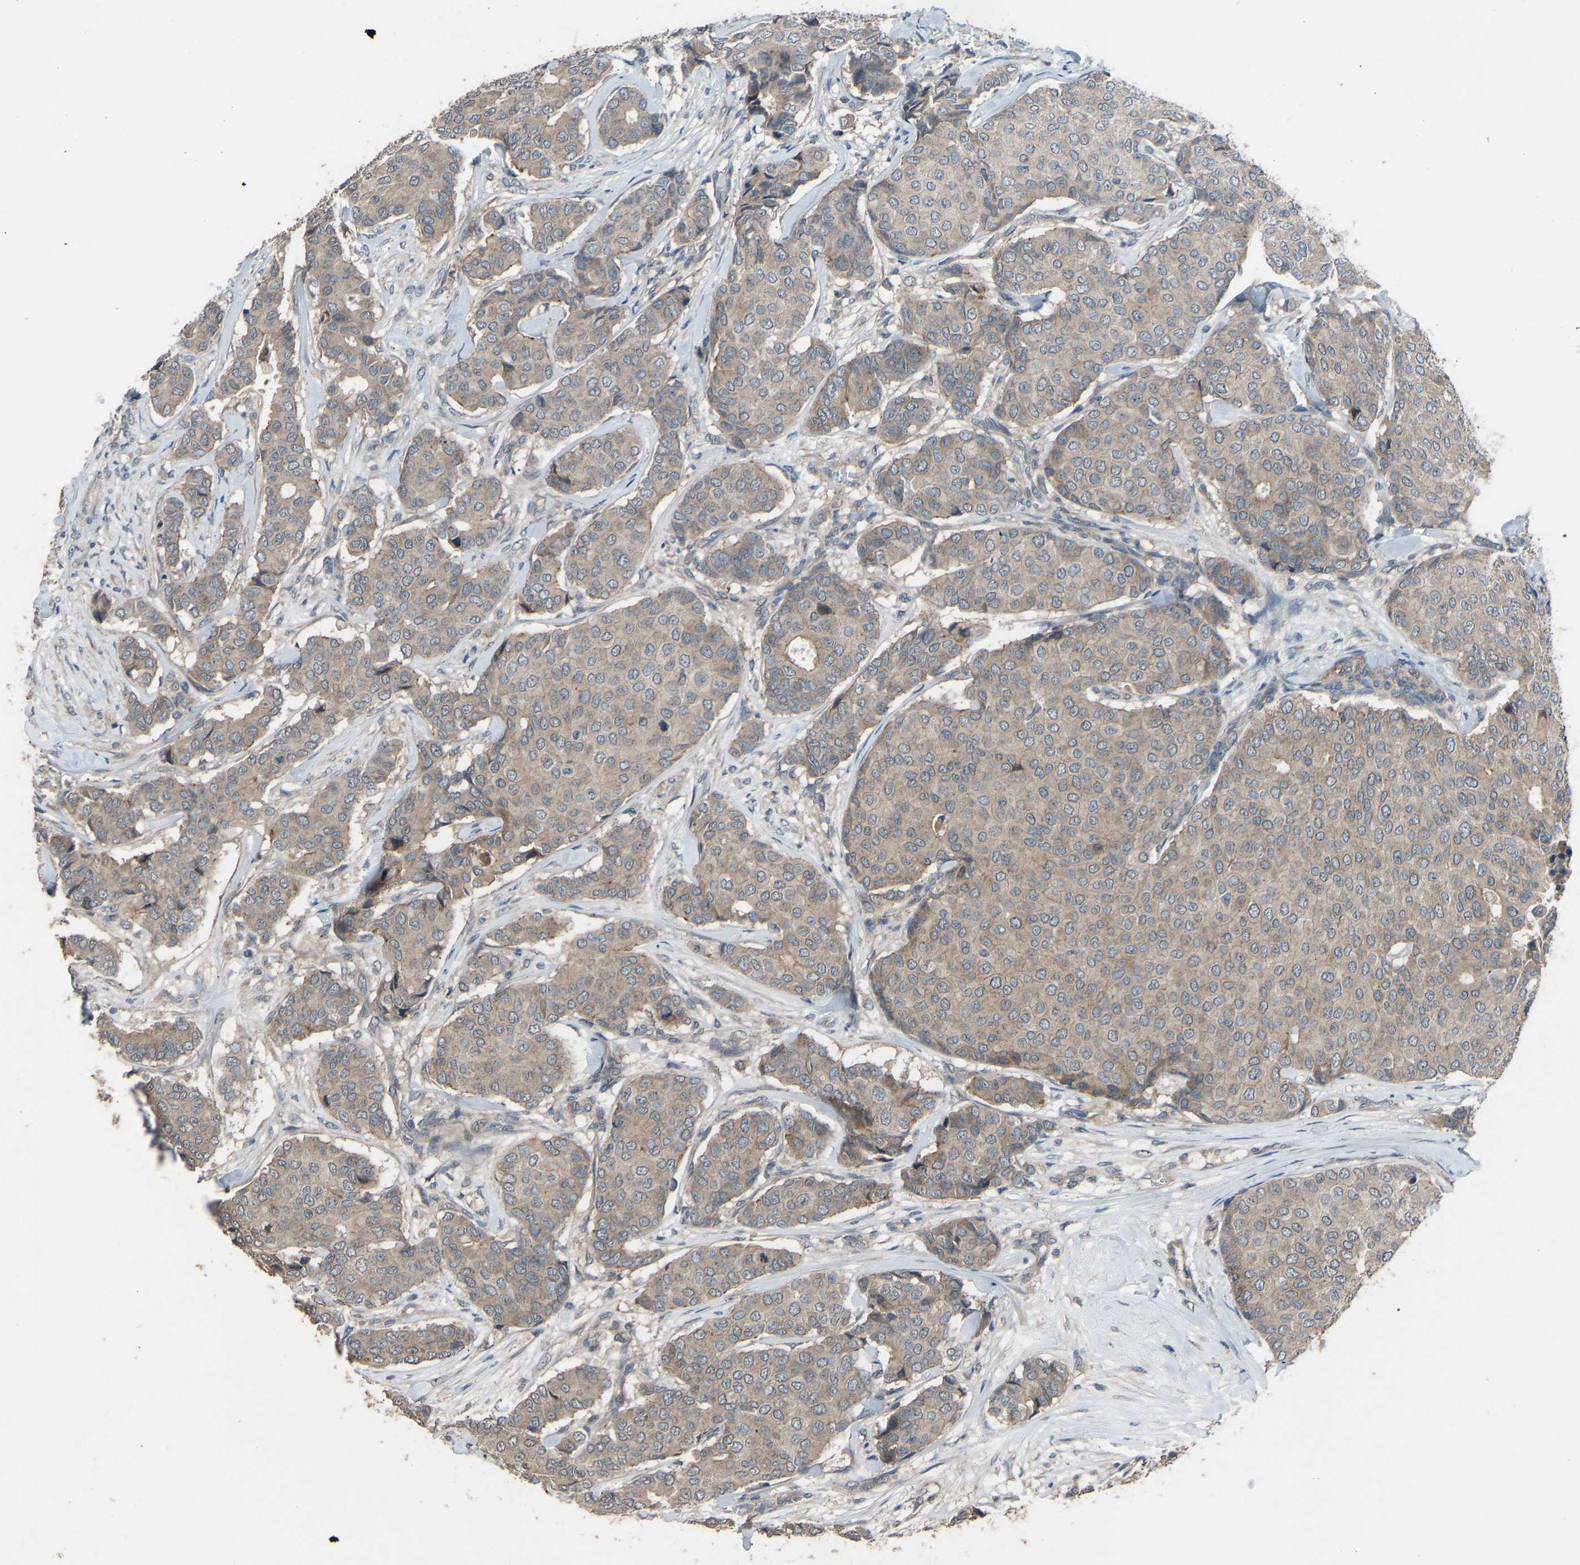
{"staining": {"intensity": "weak", "quantity": ">75%", "location": "cytoplasmic/membranous"}, "tissue": "breast cancer", "cell_type": "Tumor cells", "image_type": "cancer", "snomed": [{"axis": "morphology", "description": "Duct carcinoma"}, {"axis": "topography", "description": "Breast"}], "caption": "Intraductal carcinoma (breast) stained with a brown dye shows weak cytoplasmic/membranous positive staining in approximately >75% of tumor cells.", "gene": "SLC43A1", "patient": {"sex": "female", "age": 75}}